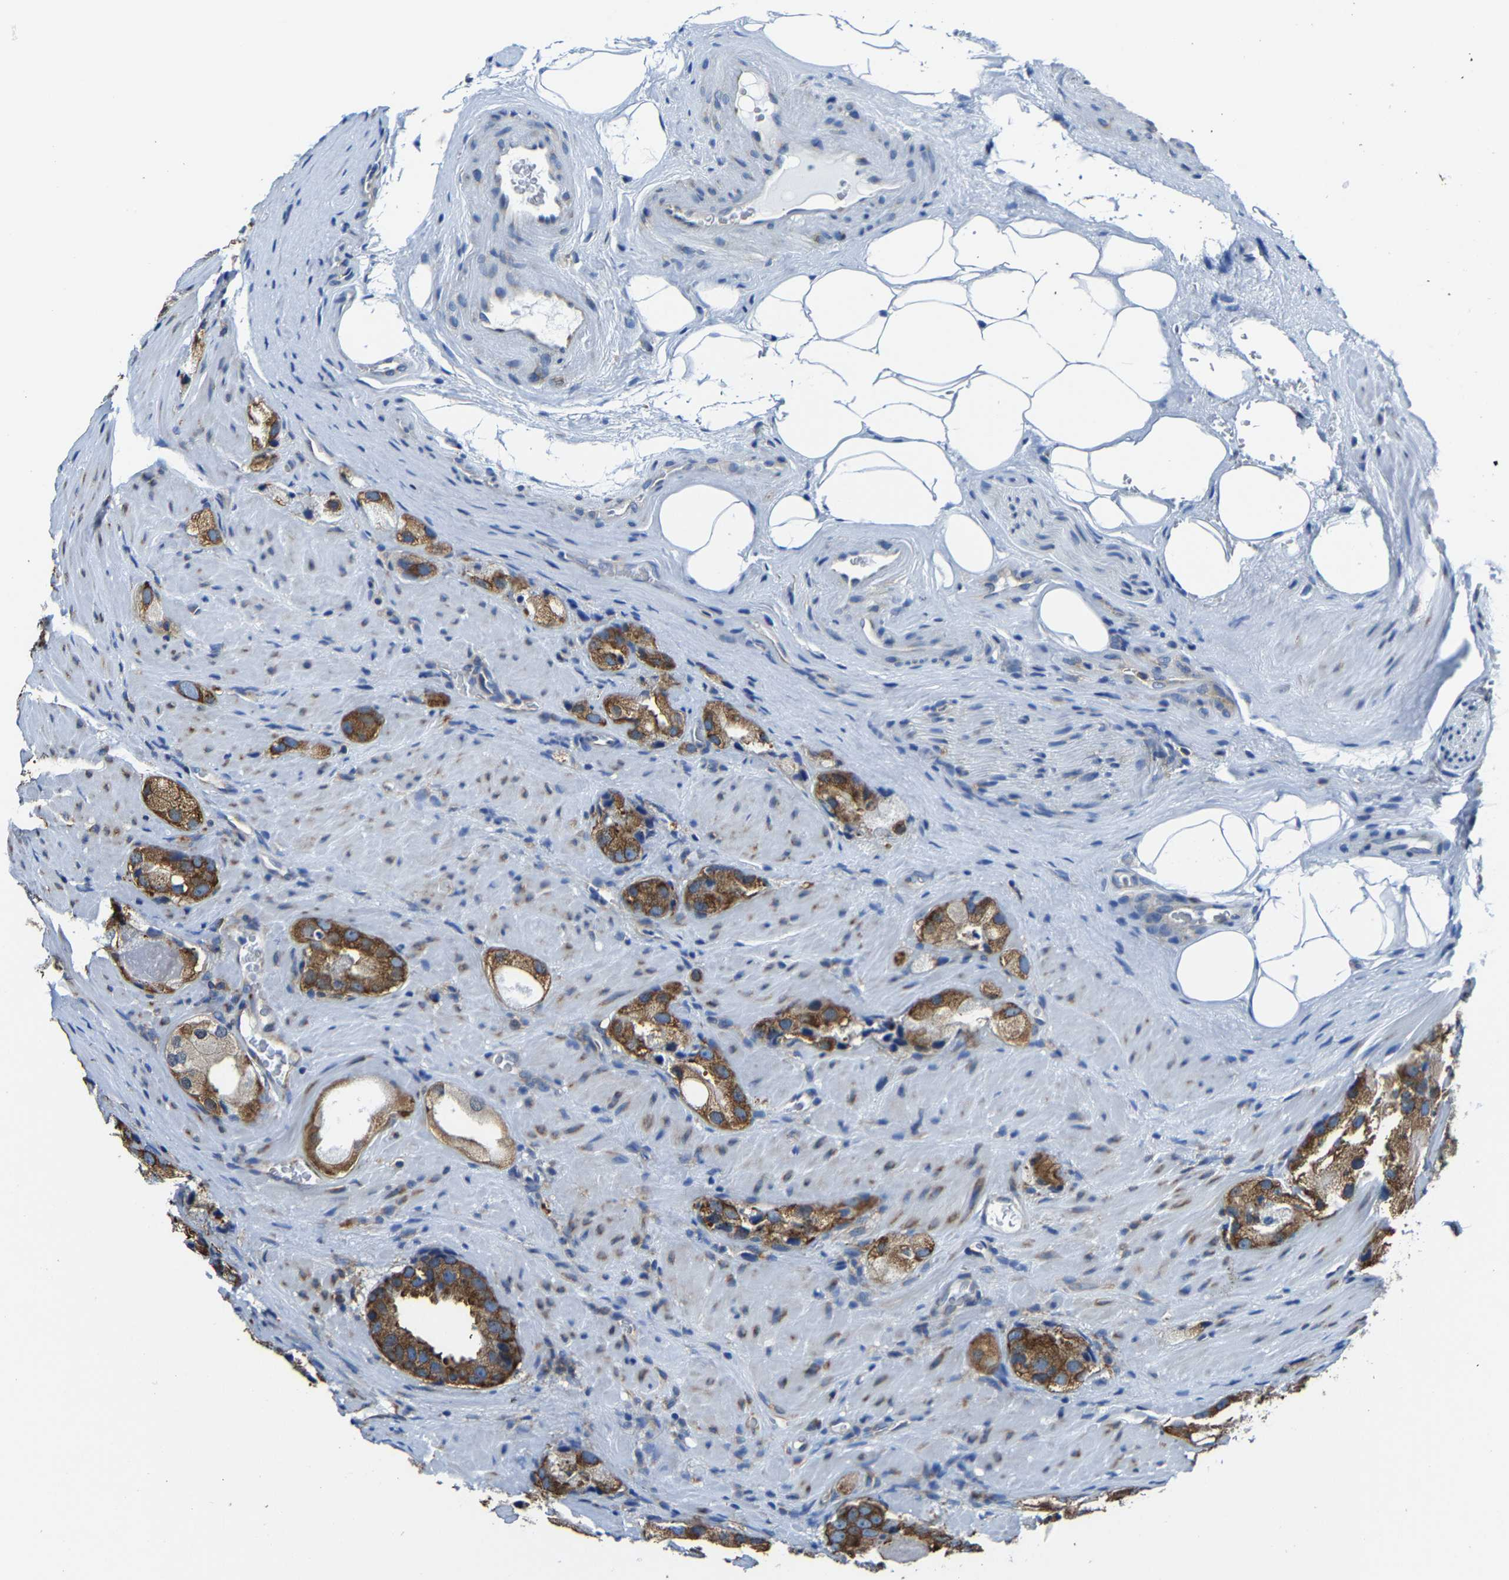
{"staining": {"intensity": "strong", "quantity": ">75%", "location": "cytoplasmic/membranous"}, "tissue": "prostate cancer", "cell_type": "Tumor cells", "image_type": "cancer", "snomed": [{"axis": "morphology", "description": "Adenocarcinoma, High grade"}, {"axis": "topography", "description": "Prostate"}], "caption": "Strong cytoplasmic/membranous expression is seen in about >75% of tumor cells in adenocarcinoma (high-grade) (prostate).", "gene": "G3BP2", "patient": {"sex": "male", "age": 63}}